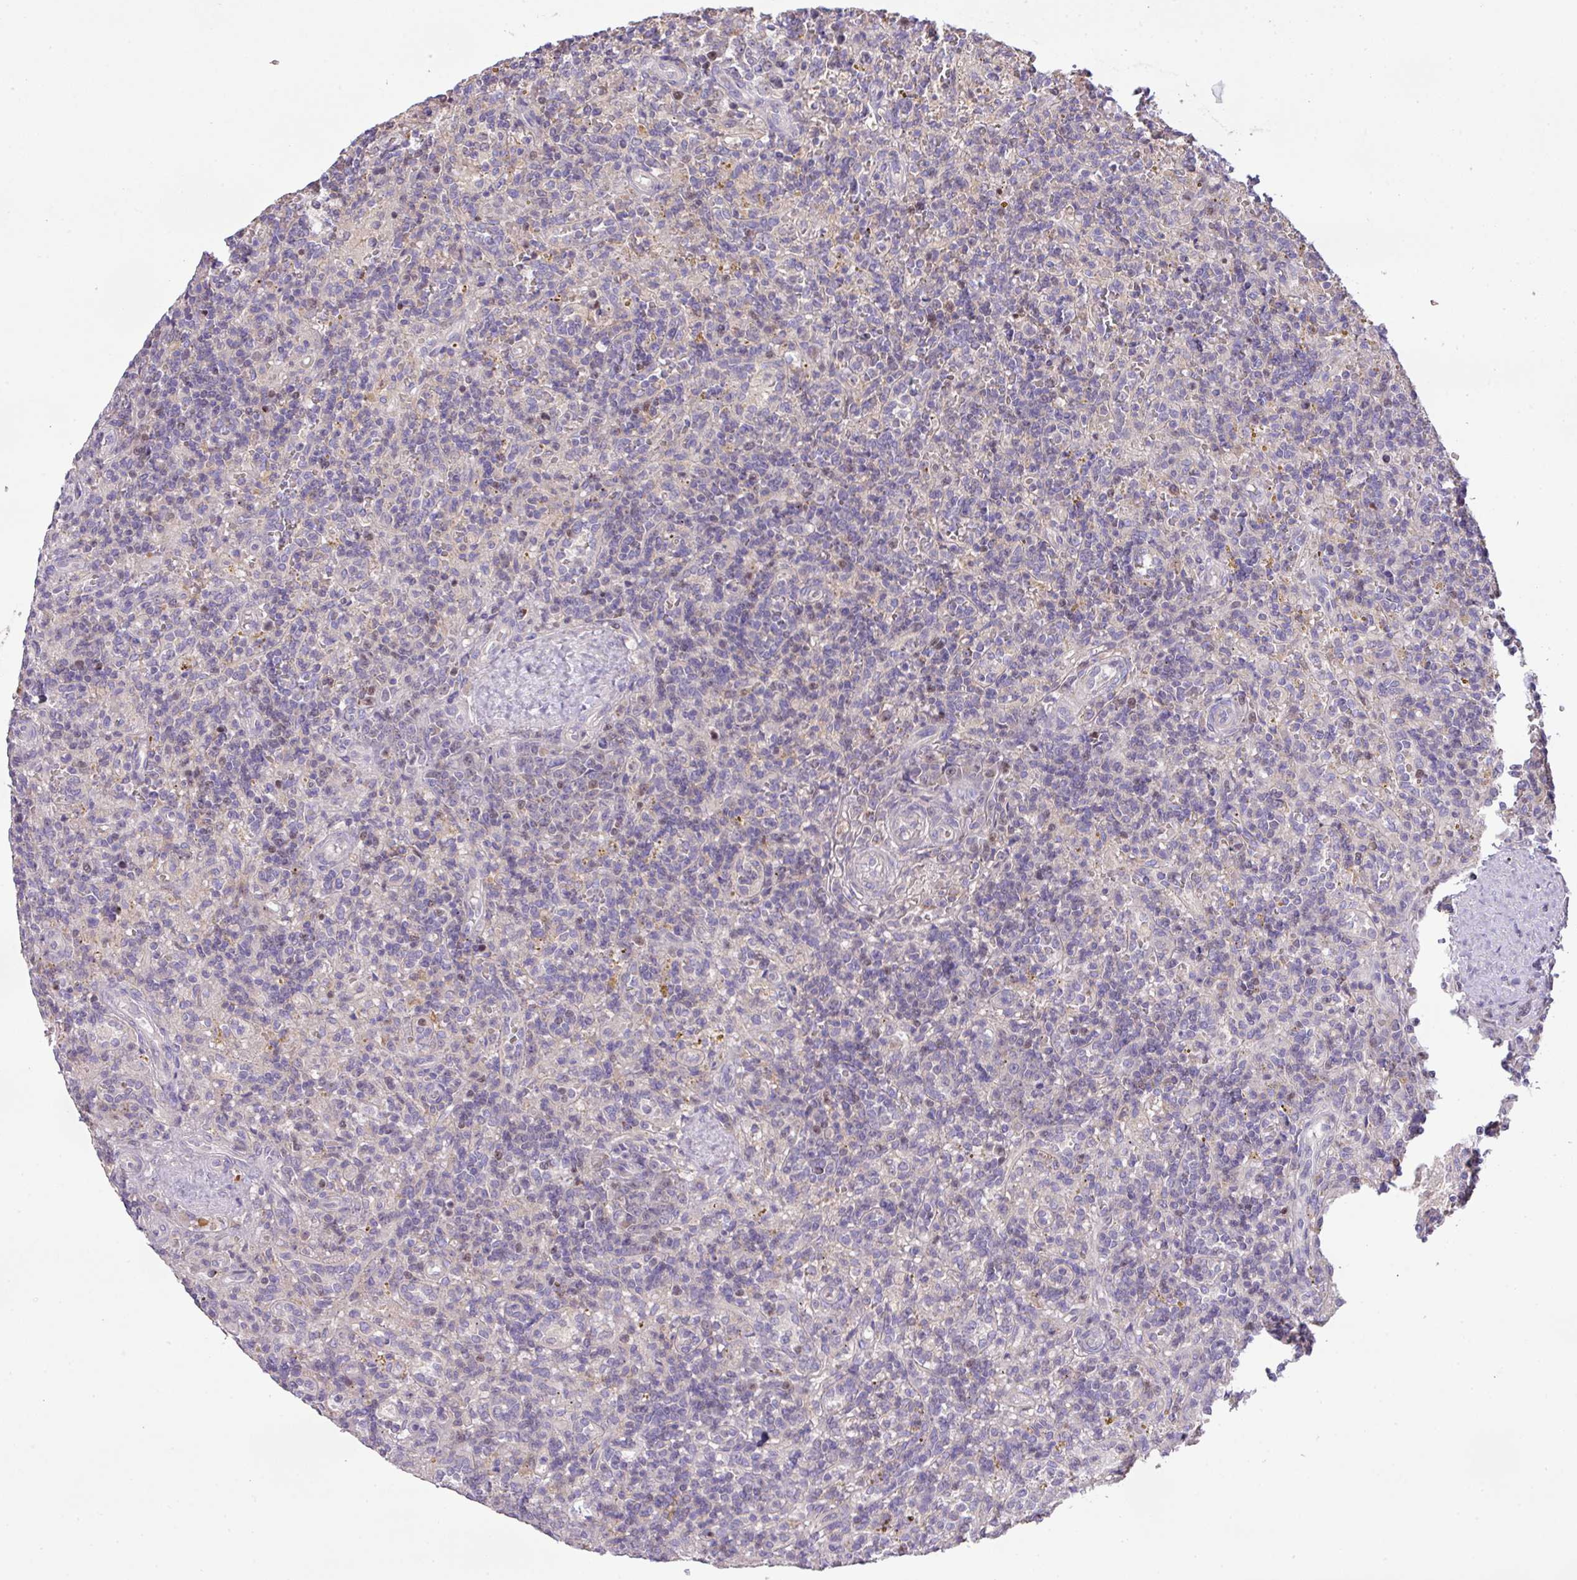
{"staining": {"intensity": "negative", "quantity": "none", "location": "none"}, "tissue": "lymphoma", "cell_type": "Tumor cells", "image_type": "cancer", "snomed": [{"axis": "morphology", "description": "Malignant lymphoma, non-Hodgkin's type, Low grade"}, {"axis": "topography", "description": "Spleen"}], "caption": "Low-grade malignant lymphoma, non-Hodgkin's type stained for a protein using IHC demonstrates no expression tumor cells.", "gene": "ZNF394", "patient": {"sex": "male", "age": 67}}